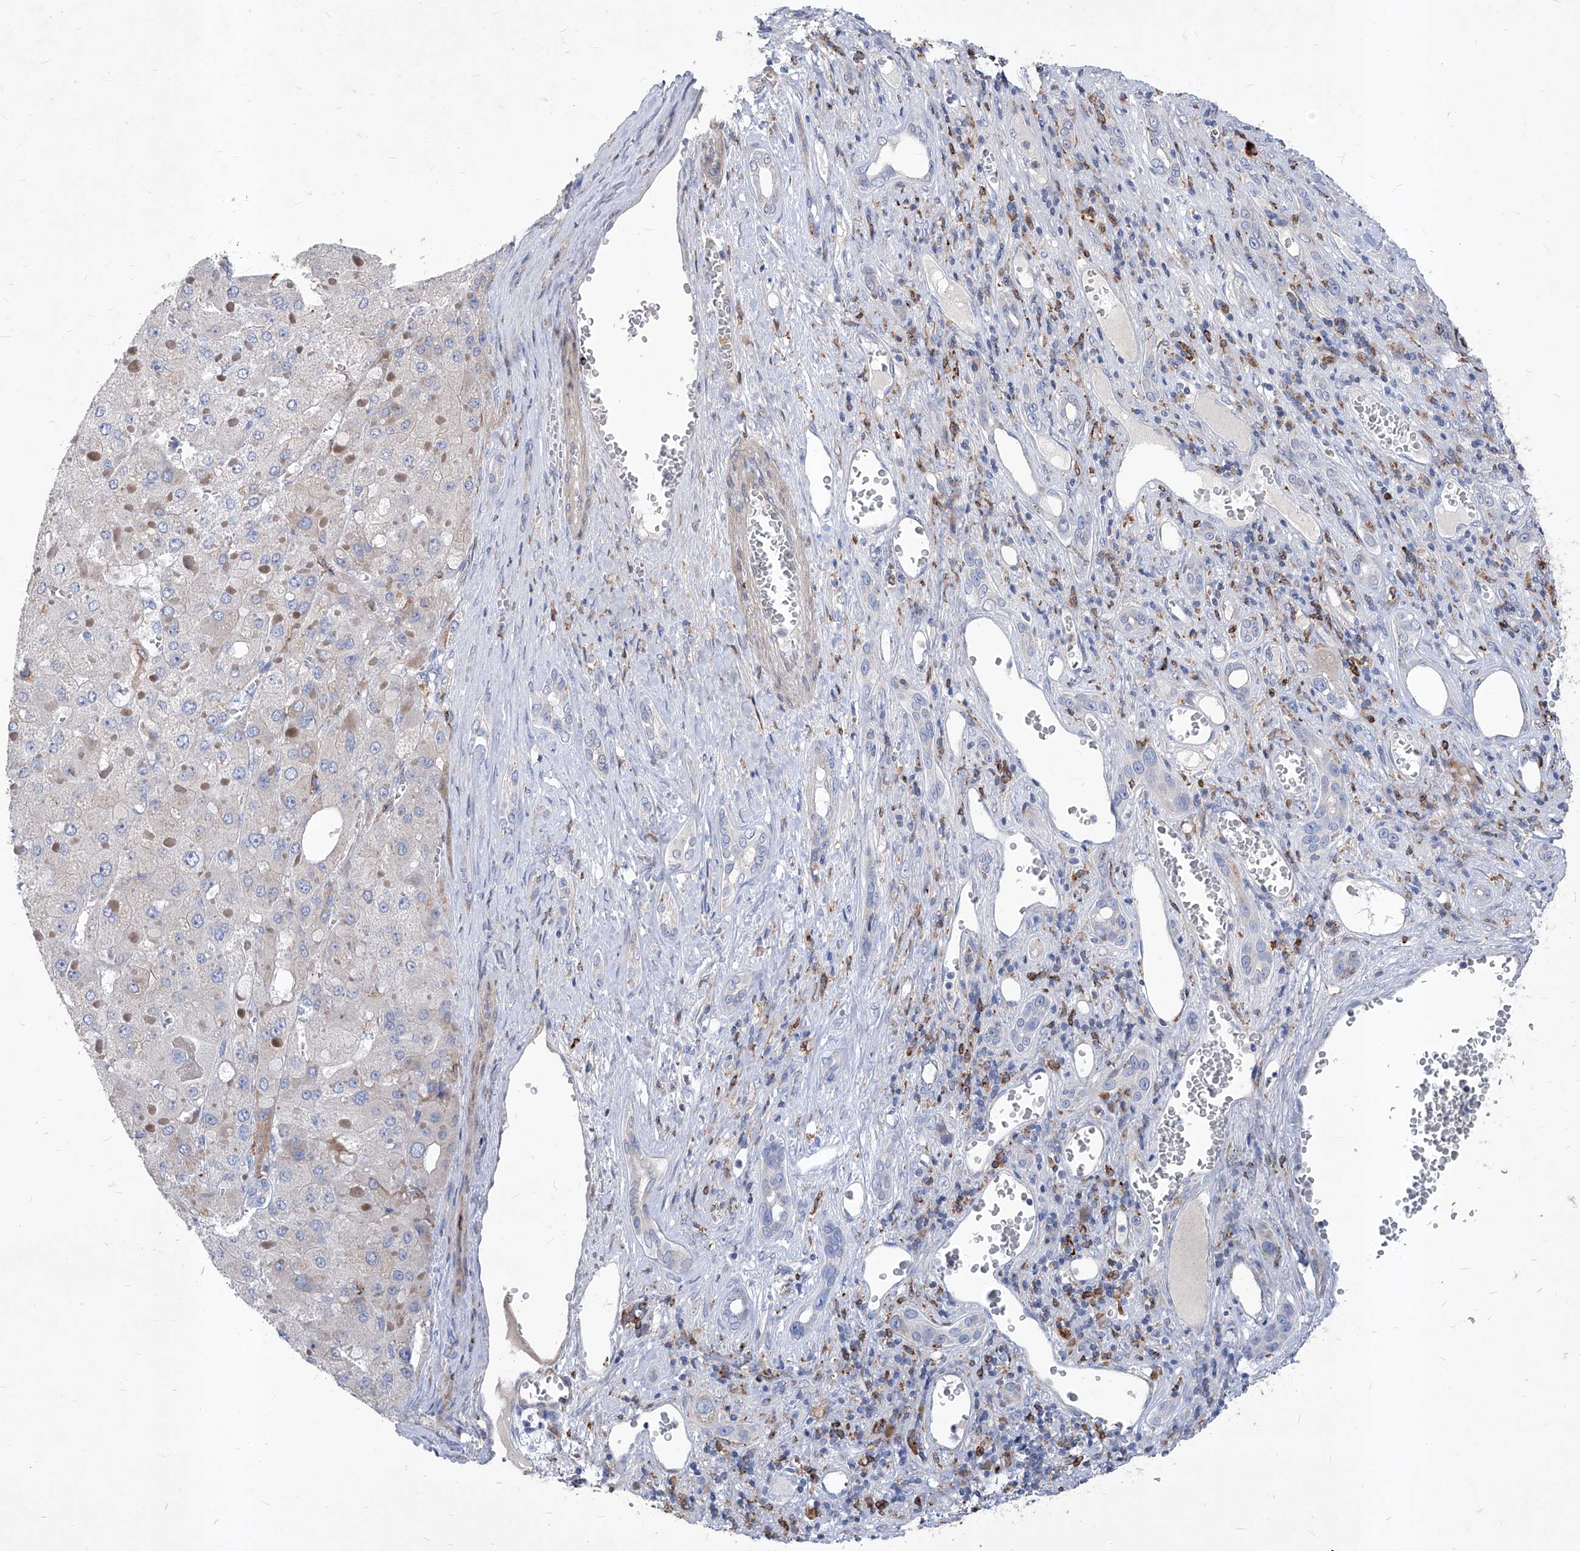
{"staining": {"intensity": "moderate", "quantity": "<25%", "location": "cytoplasmic/membranous"}, "tissue": "liver cancer", "cell_type": "Tumor cells", "image_type": "cancer", "snomed": [{"axis": "morphology", "description": "Carcinoma, Hepatocellular, NOS"}, {"axis": "topography", "description": "Liver"}], "caption": "Liver cancer was stained to show a protein in brown. There is low levels of moderate cytoplasmic/membranous expression in approximately <25% of tumor cells.", "gene": "UBOX5", "patient": {"sex": "female", "age": 73}}